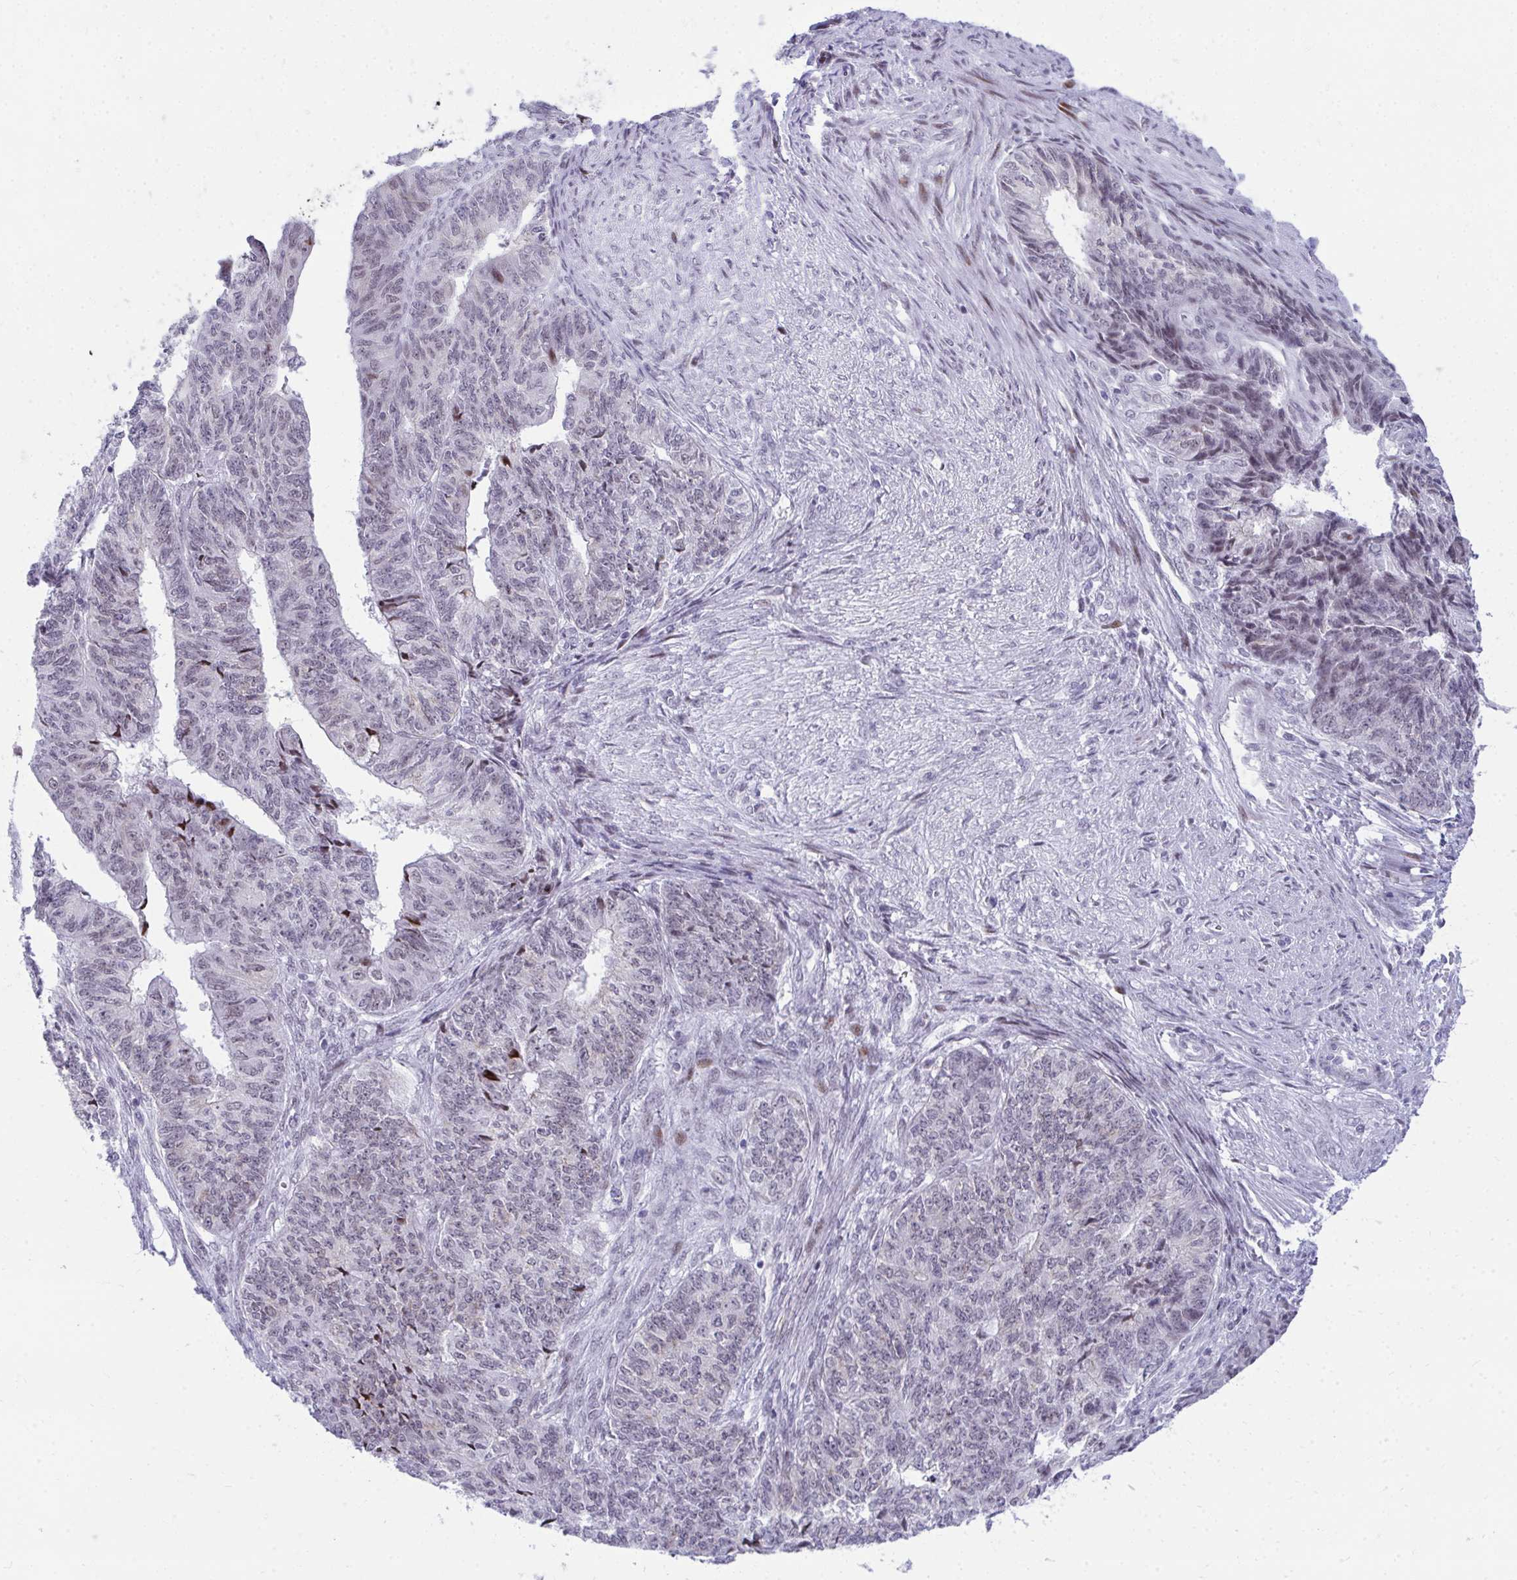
{"staining": {"intensity": "weak", "quantity": "<25%", "location": "nuclear"}, "tissue": "endometrial cancer", "cell_type": "Tumor cells", "image_type": "cancer", "snomed": [{"axis": "morphology", "description": "Adenocarcinoma, NOS"}, {"axis": "topography", "description": "Endometrium"}], "caption": "Tumor cells are negative for protein expression in human endometrial cancer (adenocarcinoma).", "gene": "GLDN", "patient": {"sex": "female", "age": 32}}